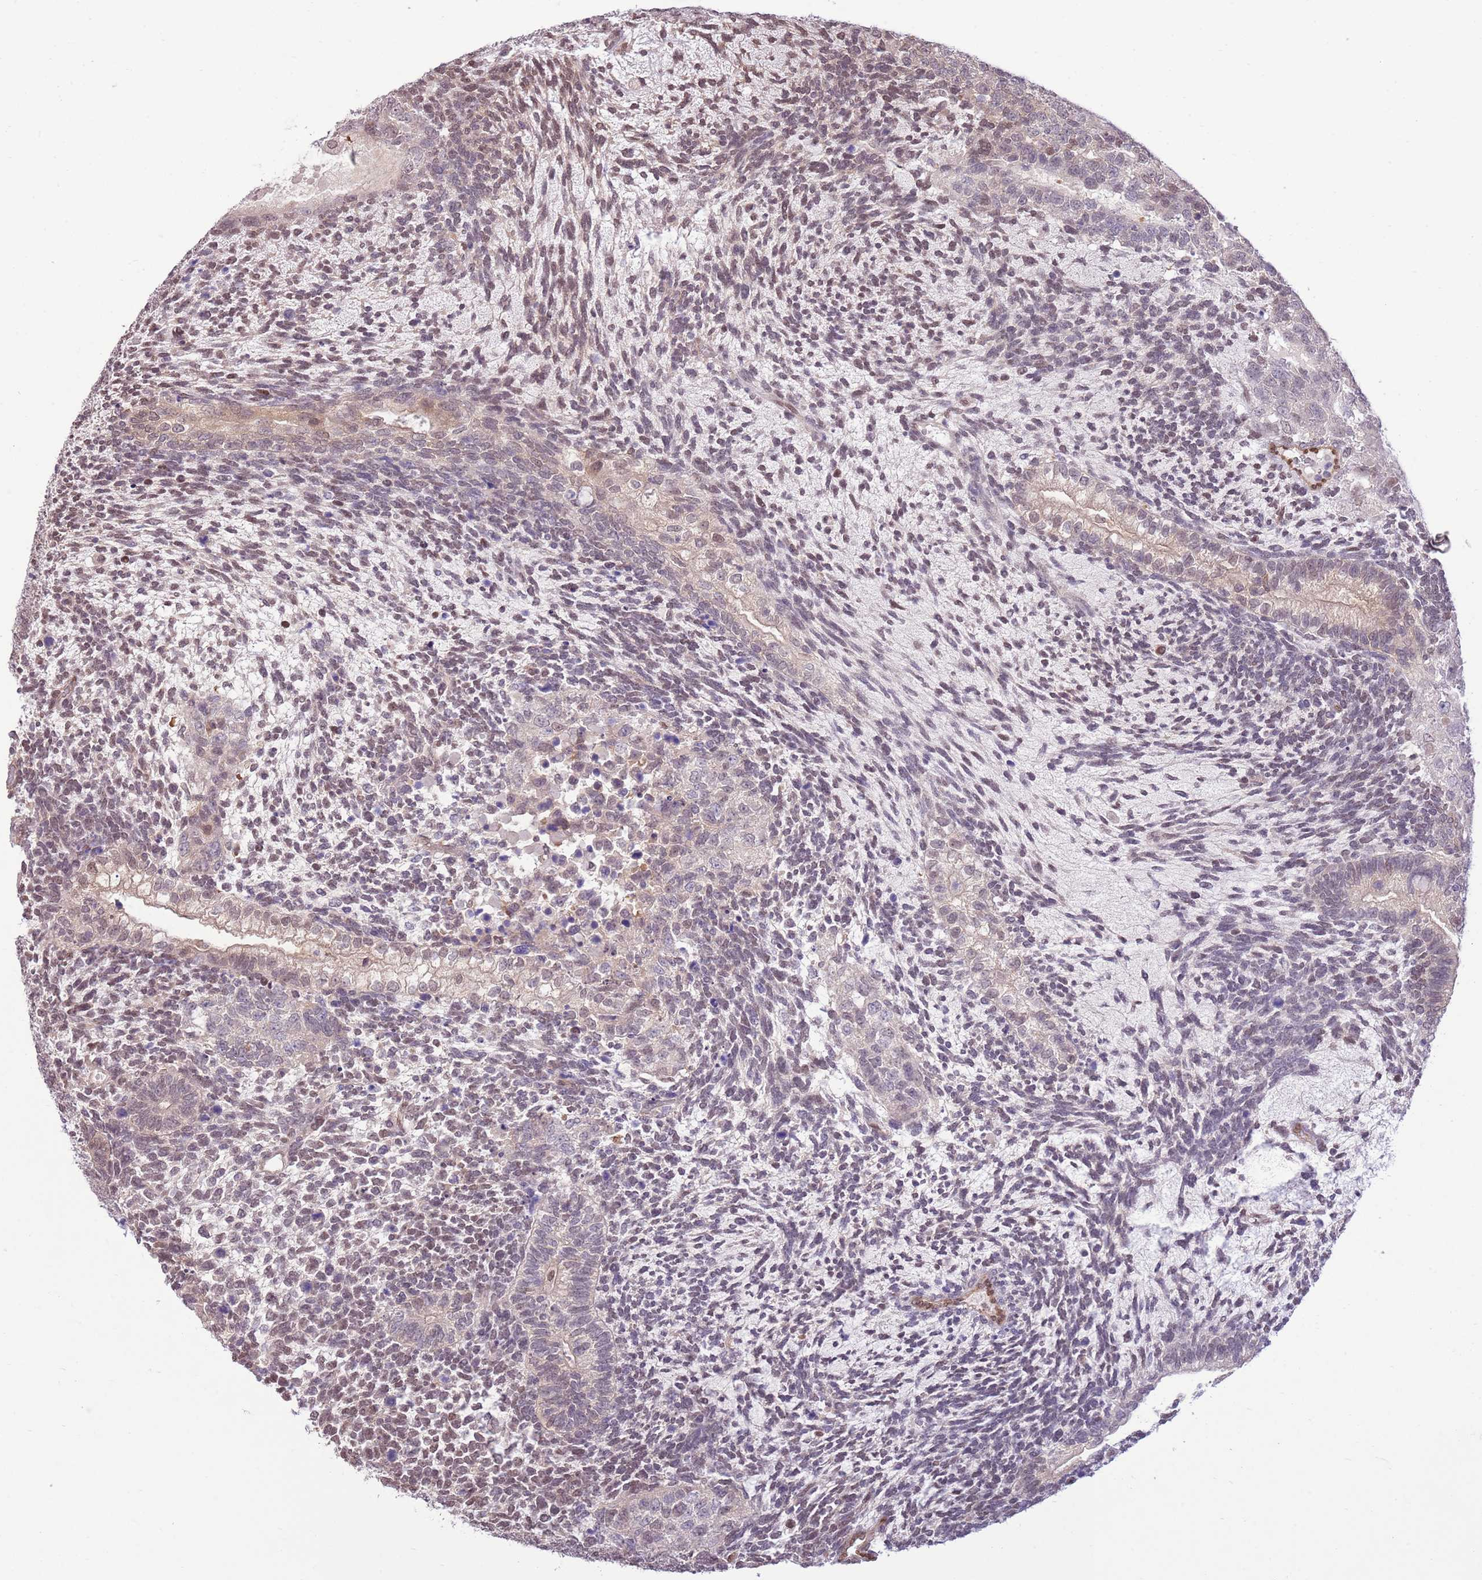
{"staining": {"intensity": "moderate", "quantity": "<25%", "location": "cytoplasmic/membranous,nuclear"}, "tissue": "testis cancer", "cell_type": "Tumor cells", "image_type": "cancer", "snomed": [{"axis": "morphology", "description": "Carcinoma, Embryonal, NOS"}, {"axis": "topography", "description": "Testis"}], "caption": "The micrograph demonstrates immunohistochemical staining of testis cancer (embryonal carcinoma). There is moderate cytoplasmic/membranous and nuclear positivity is present in approximately <25% of tumor cells.", "gene": "NSFL1C", "patient": {"sex": "male", "age": 23}}